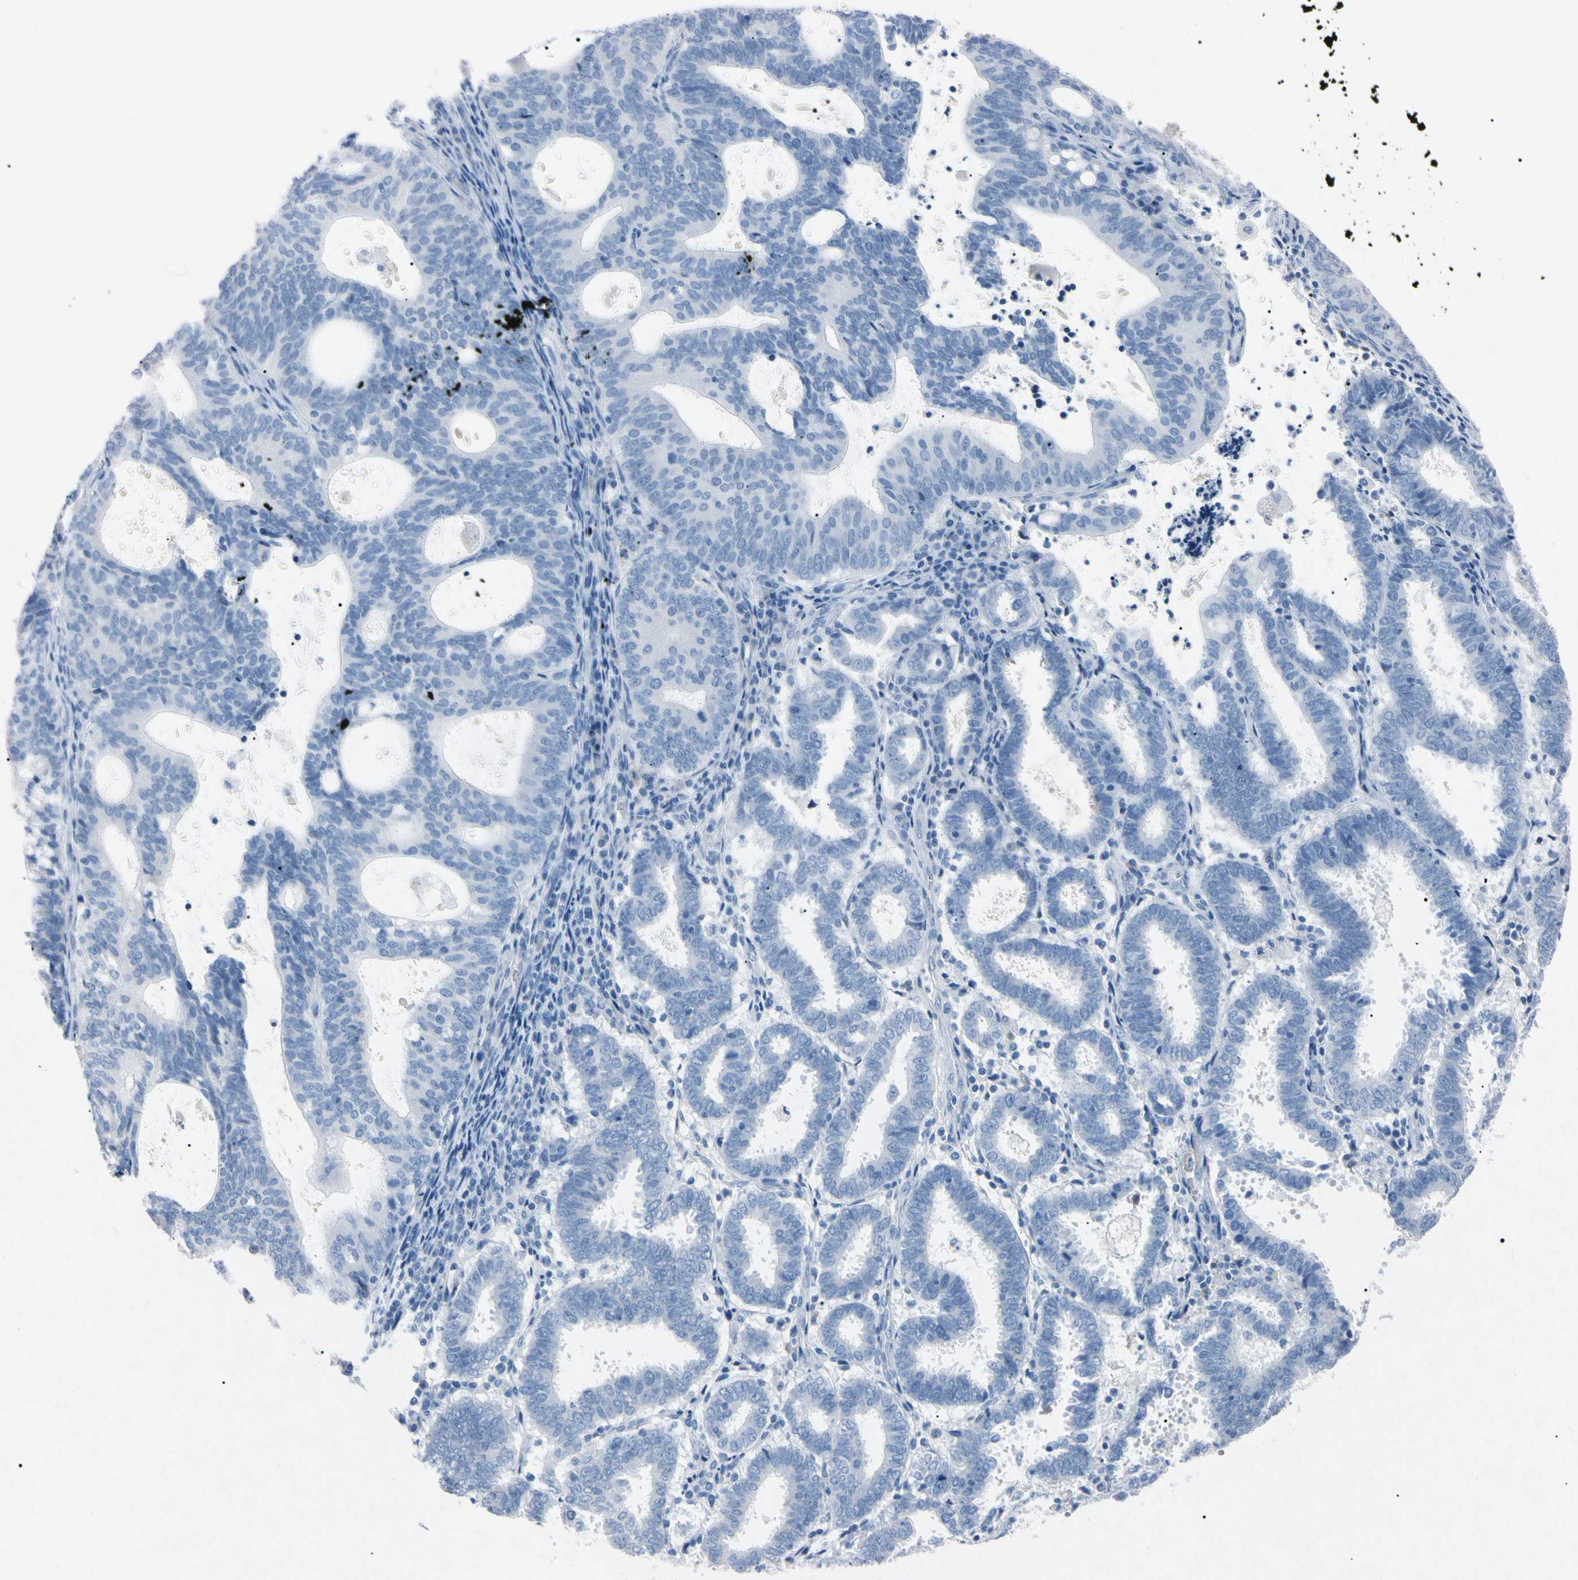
{"staining": {"intensity": "negative", "quantity": "none", "location": "none"}, "tissue": "endometrial cancer", "cell_type": "Tumor cells", "image_type": "cancer", "snomed": [{"axis": "morphology", "description": "Adenocarcinoma, NOS"}, {"axis": "topography", "description": "Uterus"}], "caption": "Endometrial adenocarcinoma was stained to show a protein in brown. There is no significant positivity in tumor cells.", "gene": "ELN", "patient": {"sex": "female", "age": 83}}